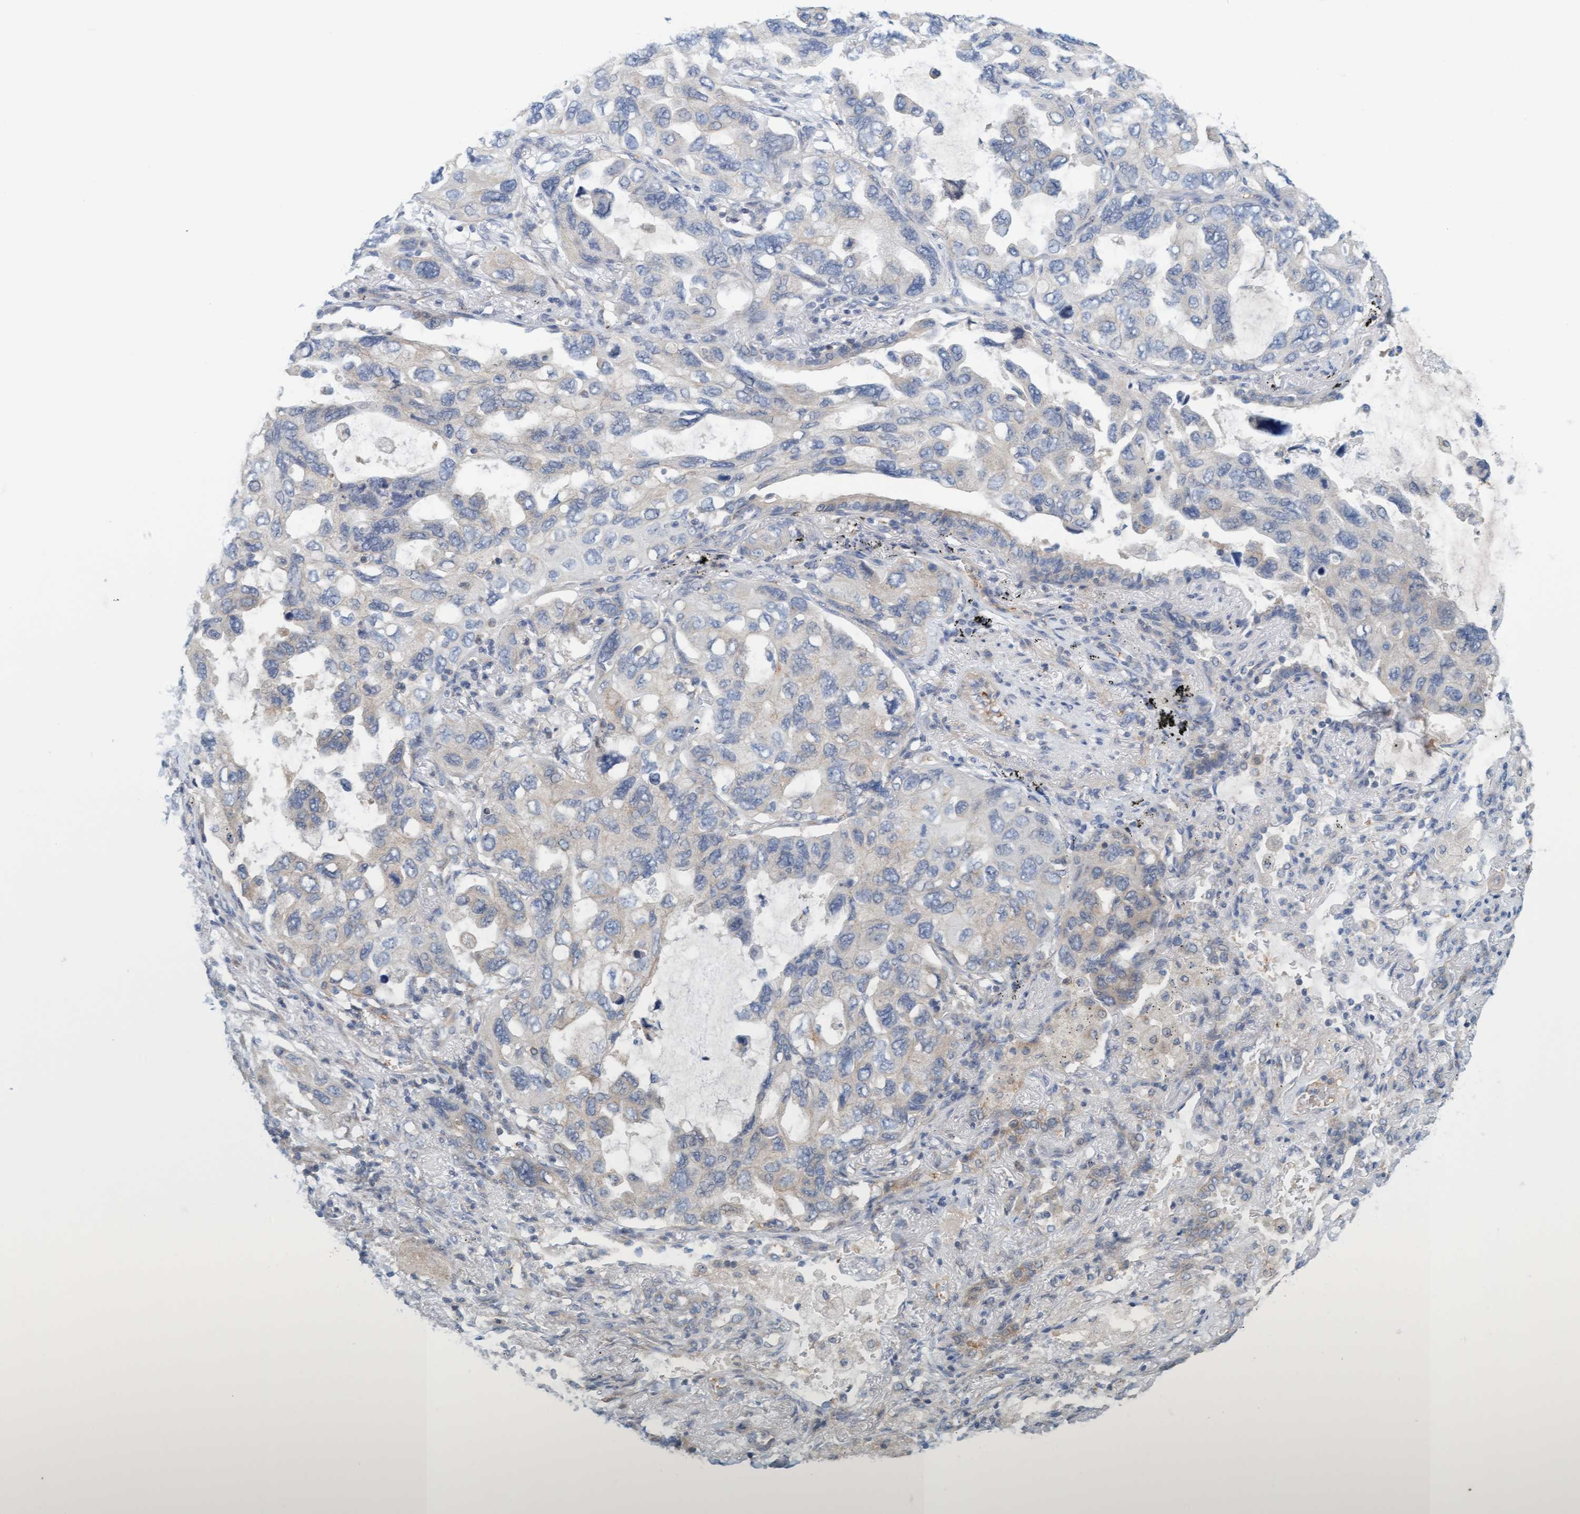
{"staining": {"intensity": "negative", "quantity": "none", "location": "none"}, "tissue": "lung cancer", "cell_type": "Tumor cells", "image_type": "cancer", "snomed": [{"axis": "morphology", "description": "Squamous cell carcinoma, NOS"}, {"axis": "topography", "description": "Lung"}], "caption": "An image of human lung cancer (squamous cell carcinoma) is negative for staining in tumor cells.", "gene": "UBAP1", "patient": {"sex": "female", "age": 73}}